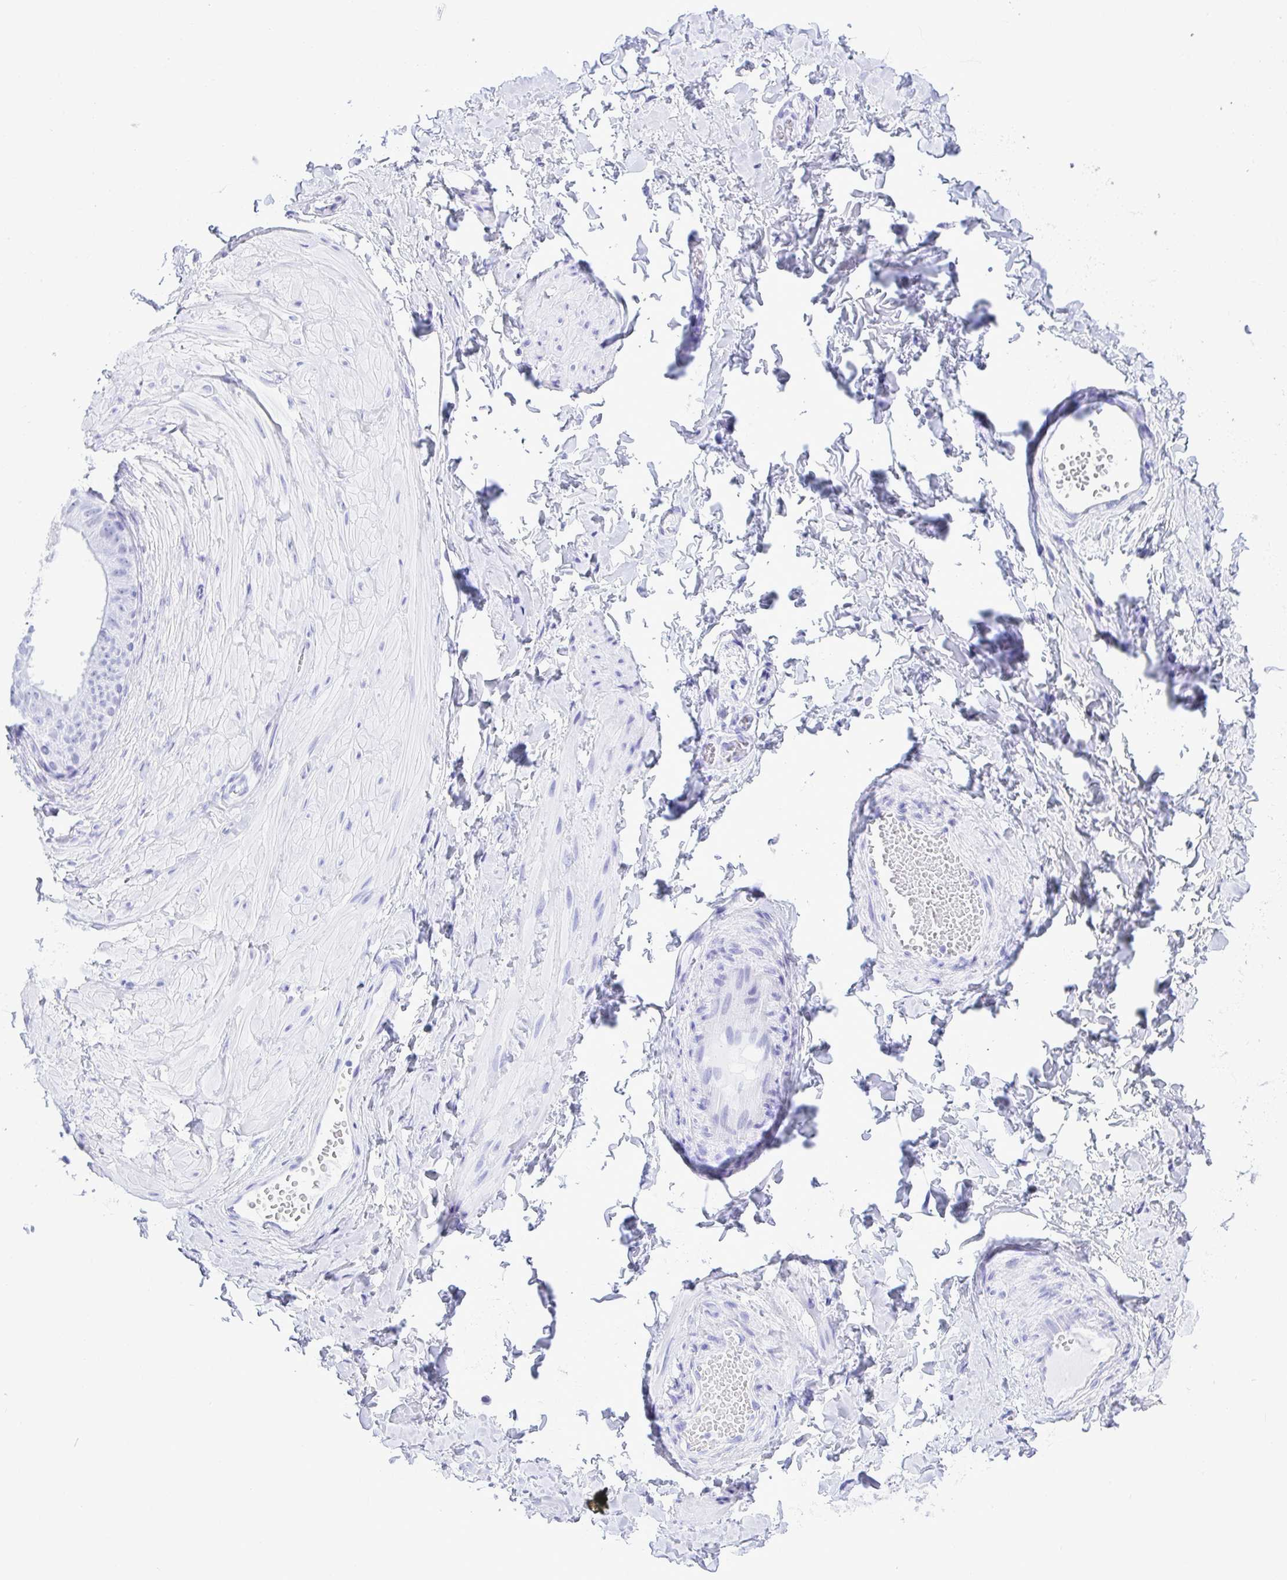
{"staining": {"intensity": "negative", "quantity": "none", "location": "none"}, "tissue": "adipose tissue", "cell_type": "Adipocytes", "image_type": "normal", "snomed": [{"axis": "morphology", "description": "Normal tissue, NOS"}, {"axis": "topography", "description": "Epididymis, spermatic cord, NOS"}, {"axis": "topography", "description": "Epididymis"}, {"axis": "topography", "description": "Peripheral nerve tissue"}], "caption": "This is a photomicrograph of IHC staining of benign adipose tissue, which shows no staining in adipocytes.", "gene": "THOP1", "patient": {"sex": "male", "age": 29}}